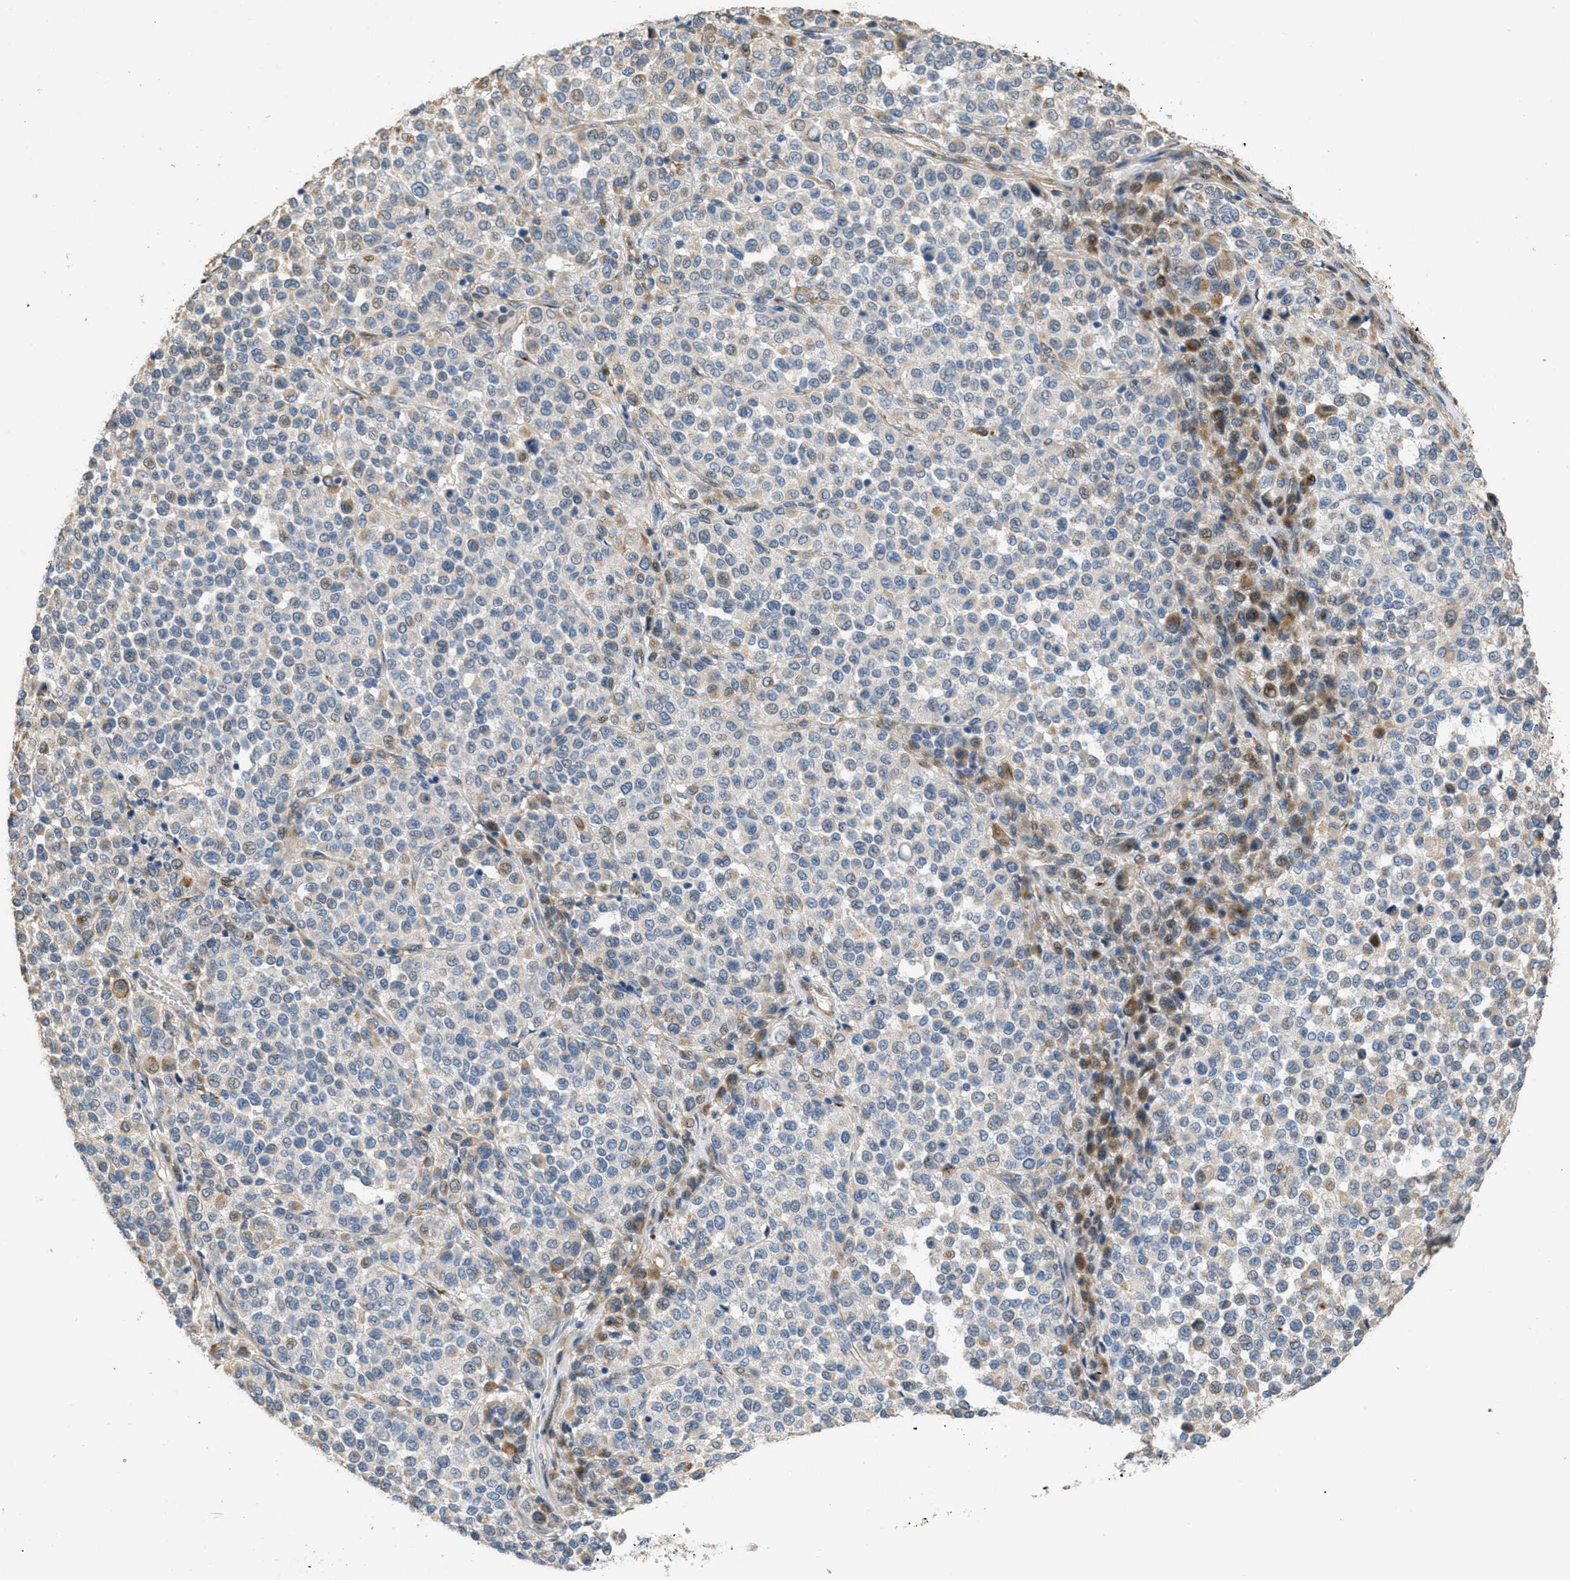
{"staining": {"intensity": "weak", "quantity": "<25%", "location": "cytoplasmic/membranous"}, "tissue": "melanoma", "cell_type": "Tumor cells", "image_type": "cancer", "snomed": [{"axis": "morphology", "description": "Malignant melanoma, Metastatic site"}, {"axis": "topography", "description": "Pancreas"}], "caption": "Protein analysis of malignant melanoma (metastatic site) displays no significant positivity in tumor cells.", "gene": "ADCY5", "patient": {"sex": "female", "age": 30}}